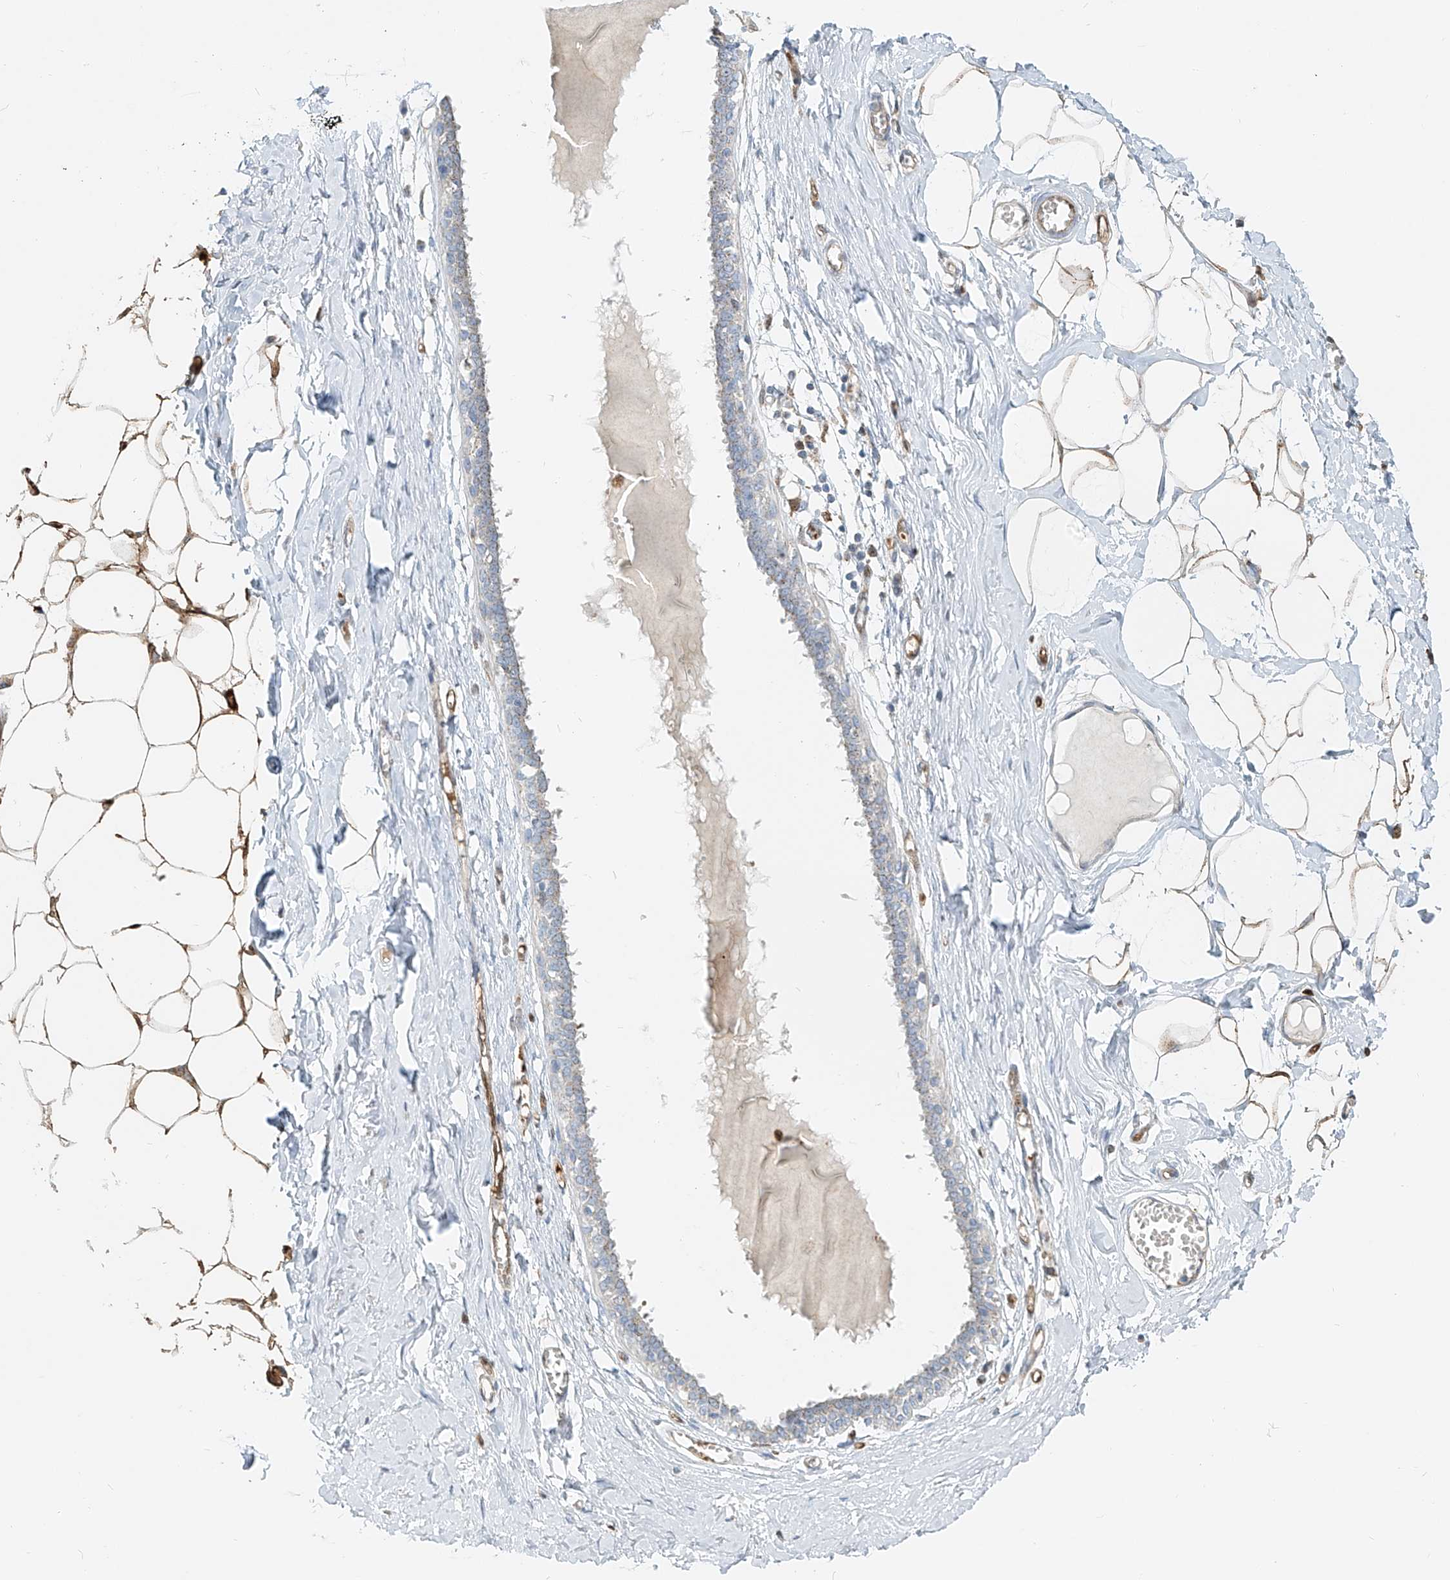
{"staining": {"intensity": "moderate", "quantity": "25%-75%", "location": "cytoplasmic/membranous"}, "tissue": "breast", "cell_type": "Adipocytes", "image_type": "normal", "snomed": [{"axis": "morphology", "description": "Normal tissue, NOS"}, {"axis": "topography", "description": "Breast"}], "caption": "Immunohistochemistry (IHC) photomicrograph of benign breast: breast stained using immunohistochemistry demonstrates medium levels of moderate protein expression localized specifically in the cytoplasmic/membranous of adipocytes, appearing as a cytoplasmic/membranous brown color.", "gene": "PTPRA", "patient": {"sex": "female", "age": 27}}